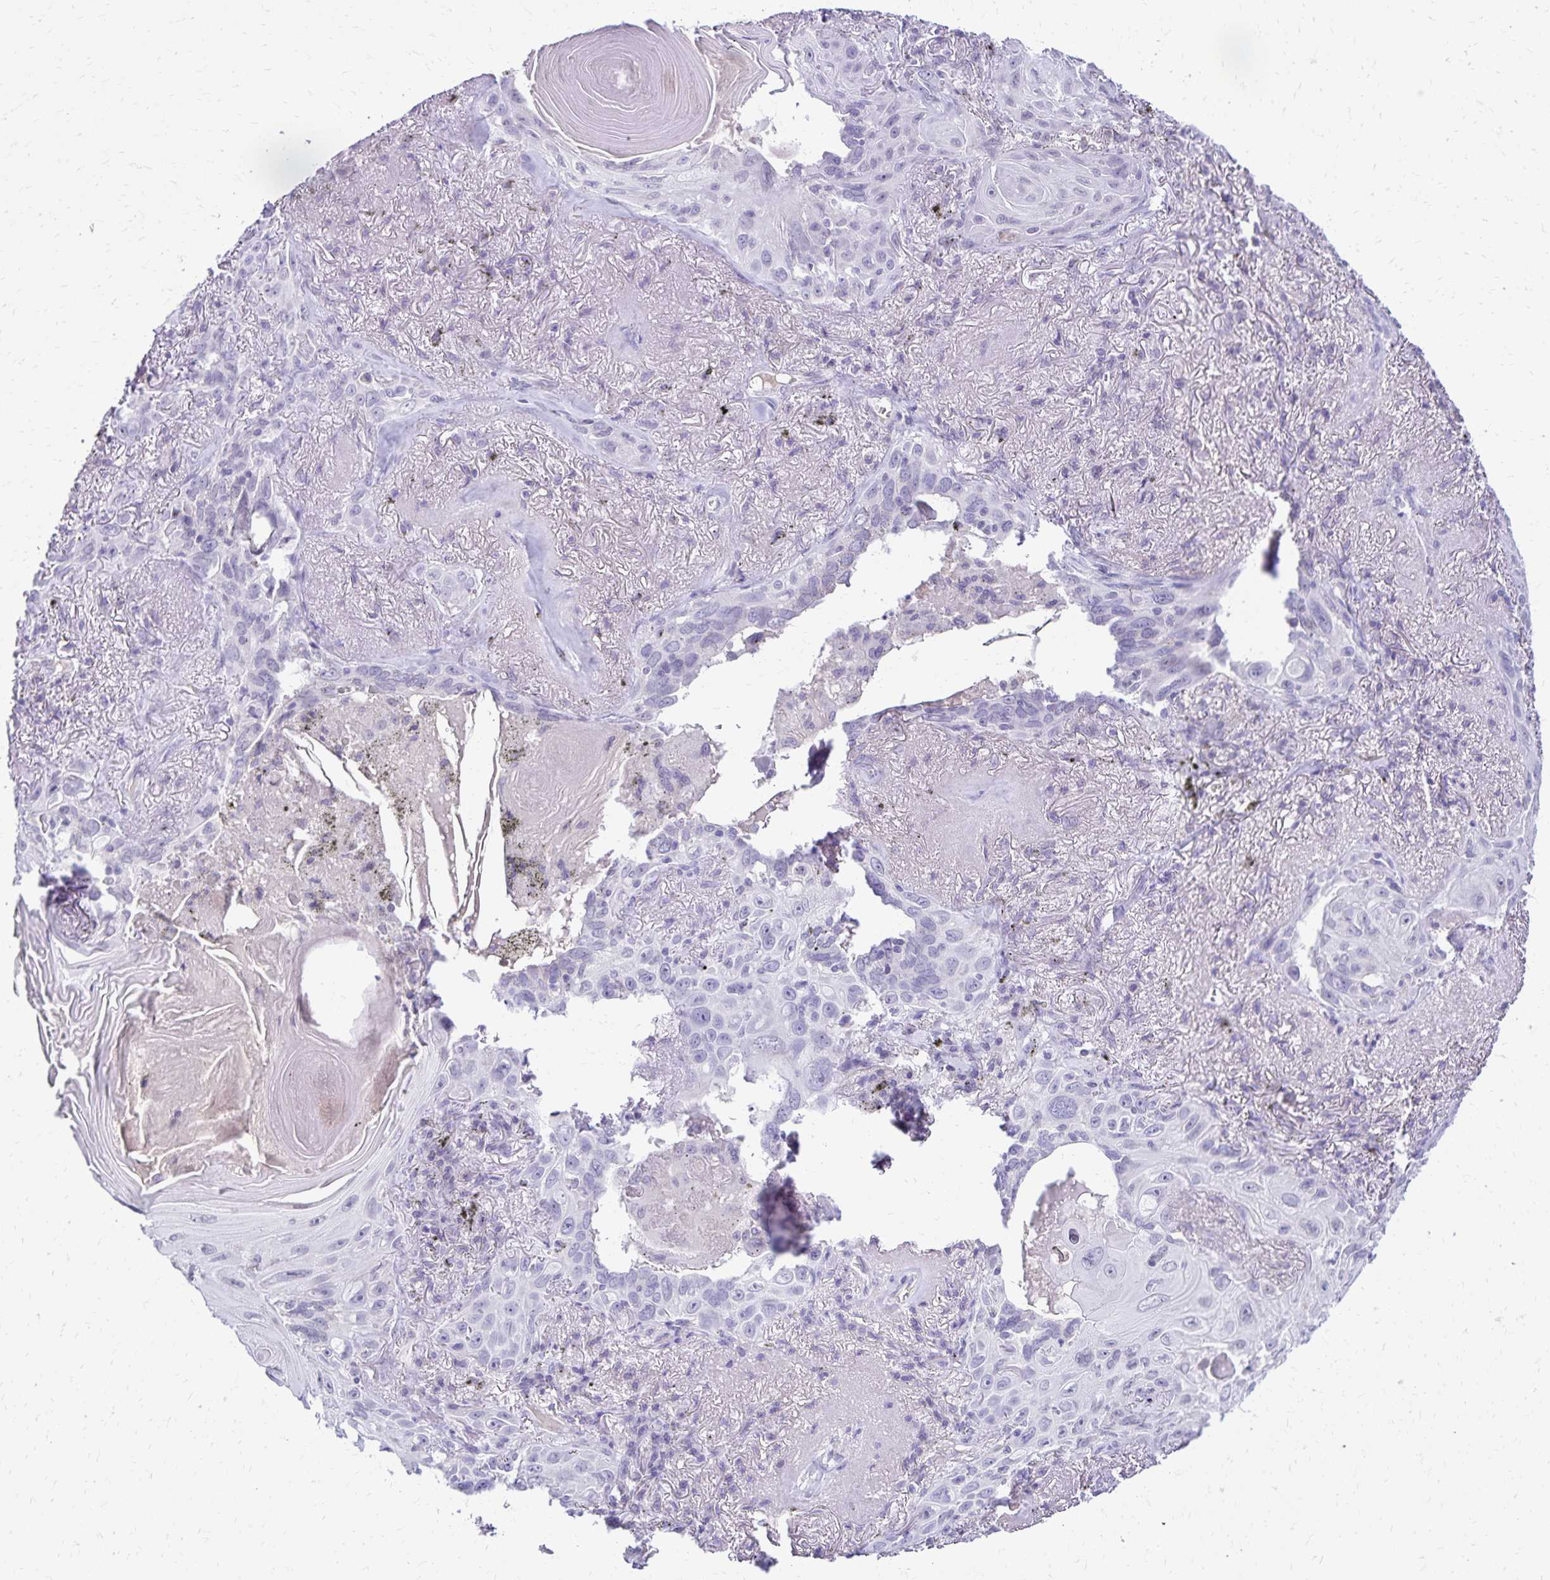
{"staining": {"intensity": "negative", "quantity": "none", "location": "none"}, "tissue": "lung cancer", "cell_type": "Tumor cells", "image_type": "cancer", "snomed": [{"axis": "morphology", "description": "Squamous cell carcinoma, NOS"}, {"axis": "topography", "description": "Lung"}], "caption": "The micrograph exhibits no significant positivity in tumor cells of lung squamous cell carcinoma.", "gene": "FAM166C", "patient": {"sex": "male", "age": 79}}